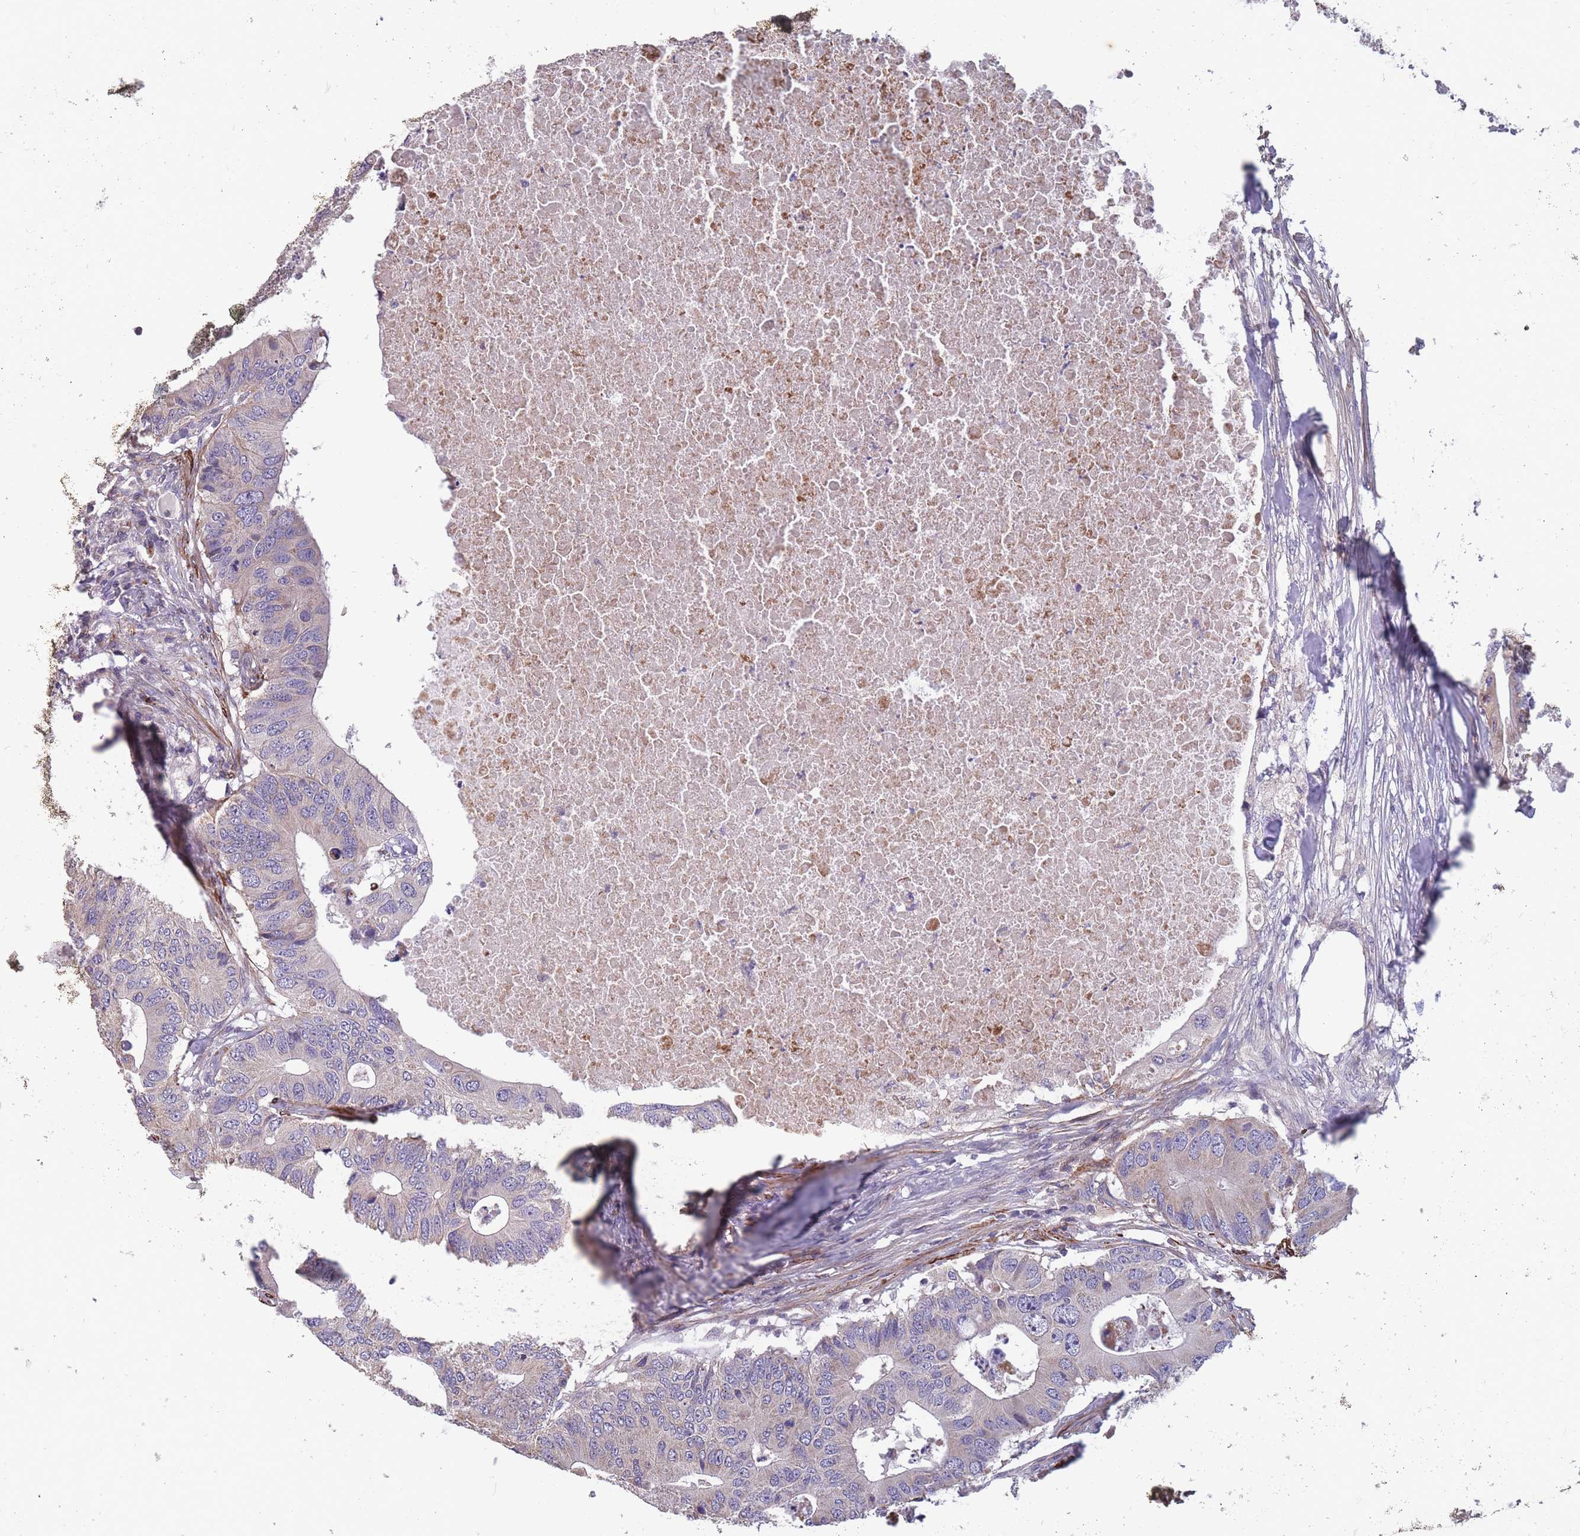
{"staining": {"intensity": "weak", "quantity": "<25%", "location": "cytoplasmic/membranous"}, "tissue": "colorectal cancer", "cell_type": "Tumor cells", "image_type": "cancer", "snomed": [{"axis": "morphology", "description": "Adenocarcinoma, NOS"}, {"axis": "topography", "description": "Colon"}], "caption": "This is a image of IHC staining of colorectal adenocarcinoma, which shows no staining in tumor cells.", "gene": "TOMM40L", "patient": {"sex": "male", "age": 71}}